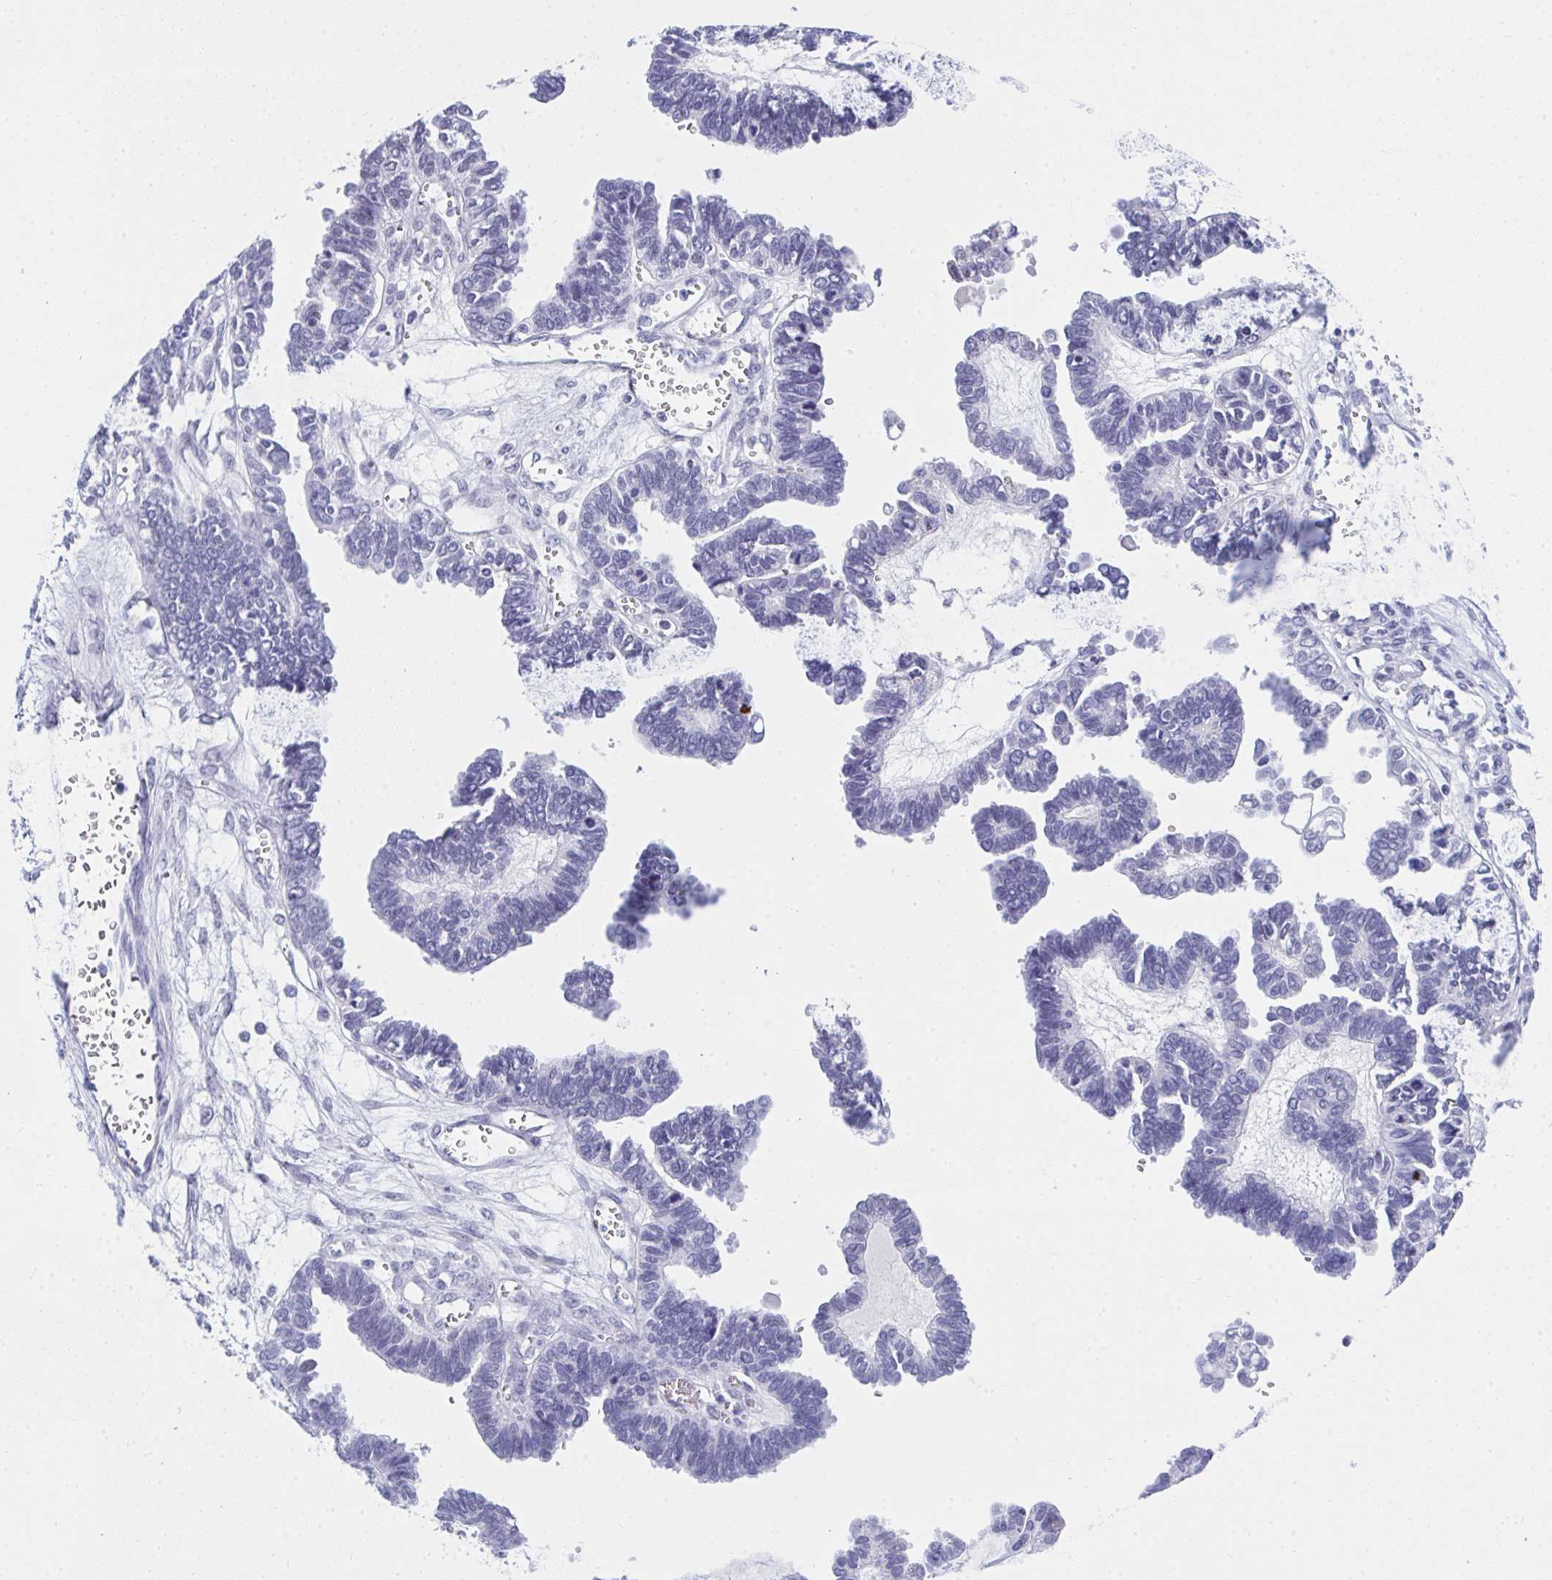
{"staining": {"intensity": "negative", "quantity": "none", "location": "none"}, "tissue": "ovarian cancer", "cell_type": "Tumor cells", "image_type": "cancer", "snomed": [{"axis": "morphology", "description": "Cystadenocarcinoma, serous, NOS"}, {"axis": "topography", "description": "Ovary"}], "caption": "Immunohistochemistry image of neoplastic tissue: human ovarian cancer stained with DAB exhibits no significant protein staining in tumor cells.", "gene": "OR5F1", "patient": {"sex": "female", "age": 51}}